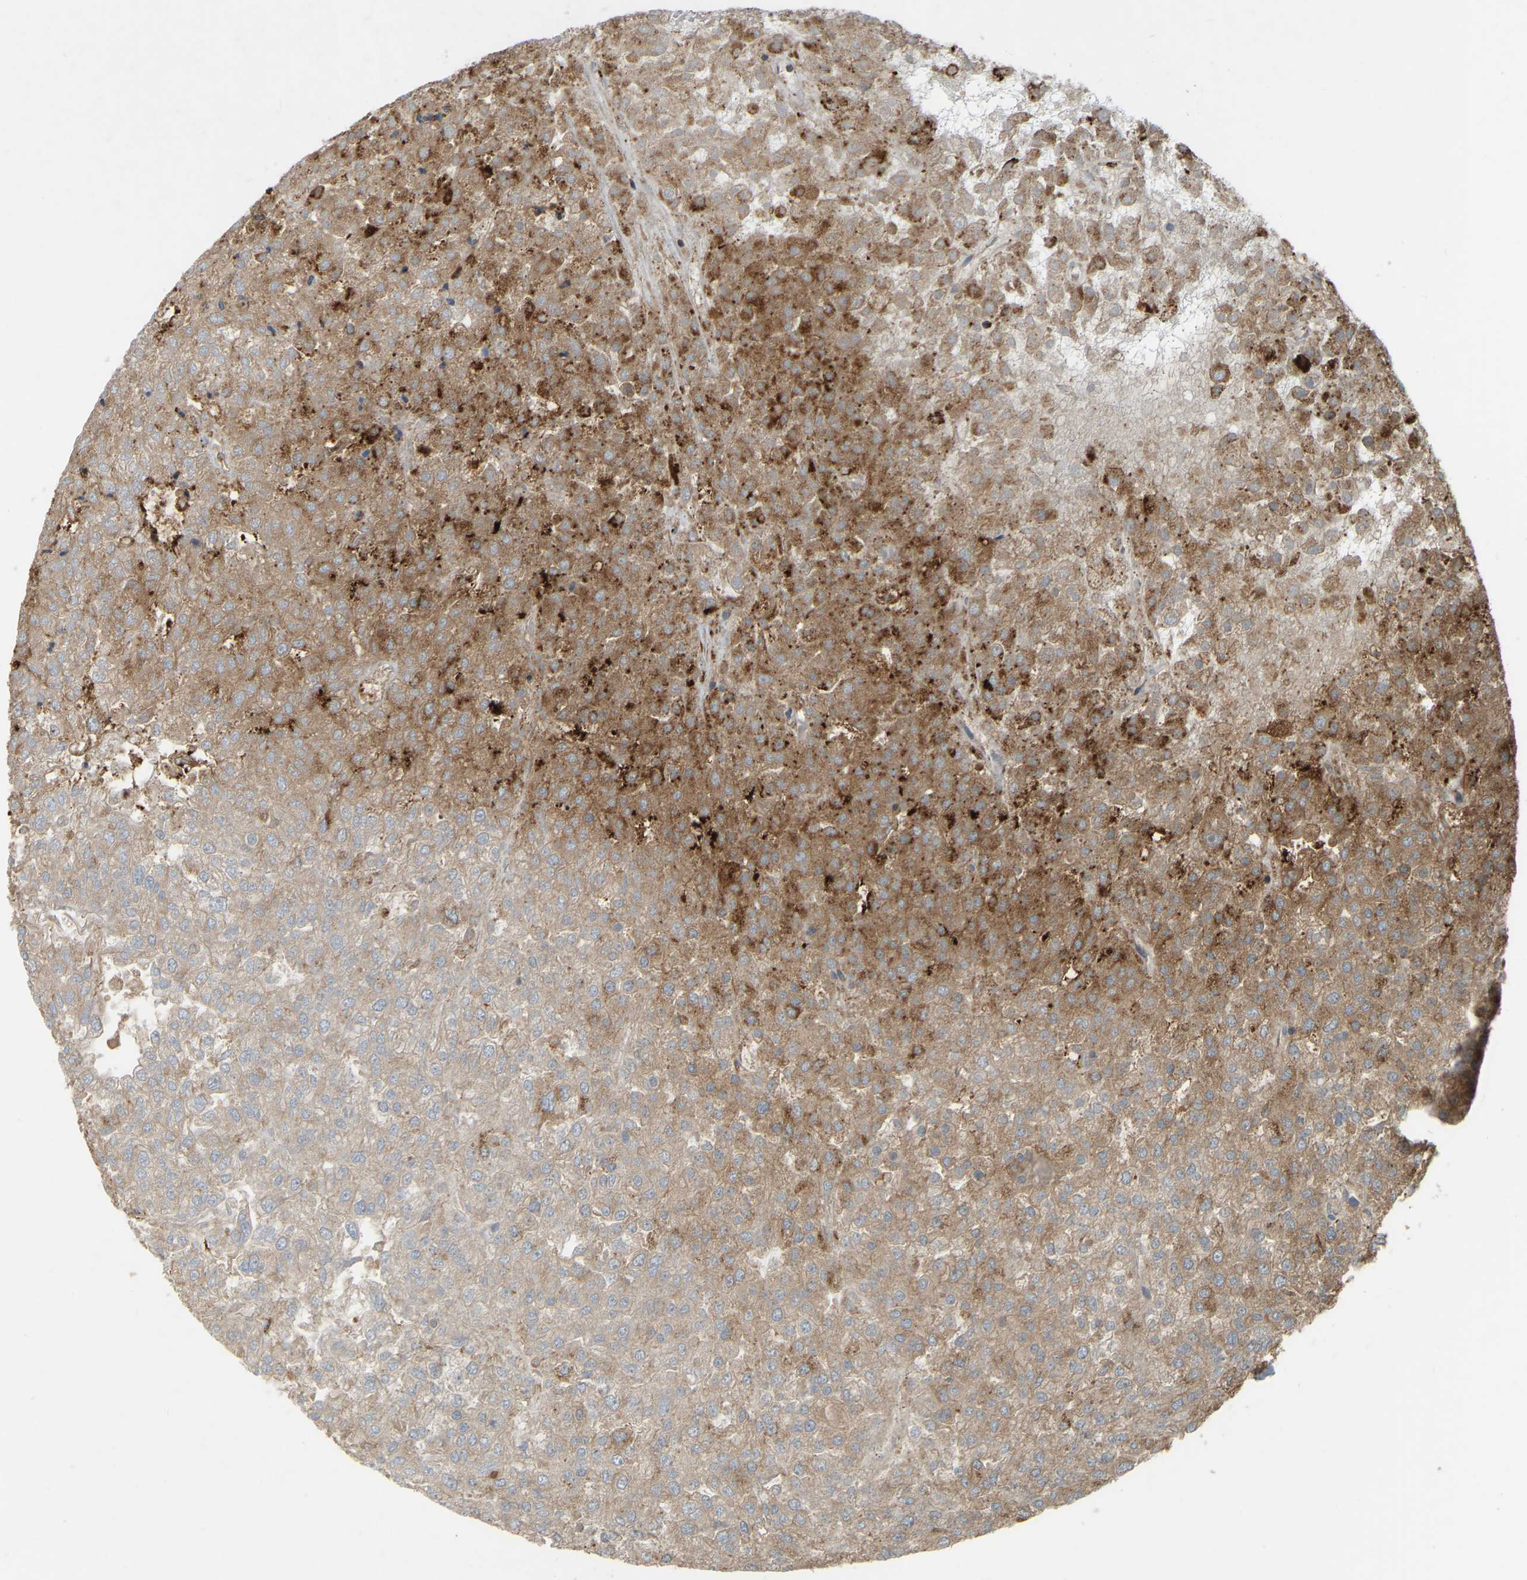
{"staining": {"intensity": "moderate", "quantity": "<25%", "location": "cytoplasmic/membranous"}, "tissue": "renal cancer", "cell_type": "Tumor cells", "image_type": "cancer", "snomed": [{"axis": "morphology", "description": "Adenocarcinoma, NOS"}, {"axis": "topography", "description": "Kidney"}], "caption": "There is low levels of moderate cytoplasmic/membranous positivity in tumor cells of adenocarcinoma (renal), as demonstrated by immunohistochemical staining (brown color).", "gene": "SAMD9L", "patient": {"sex": "female", "age": 54}}